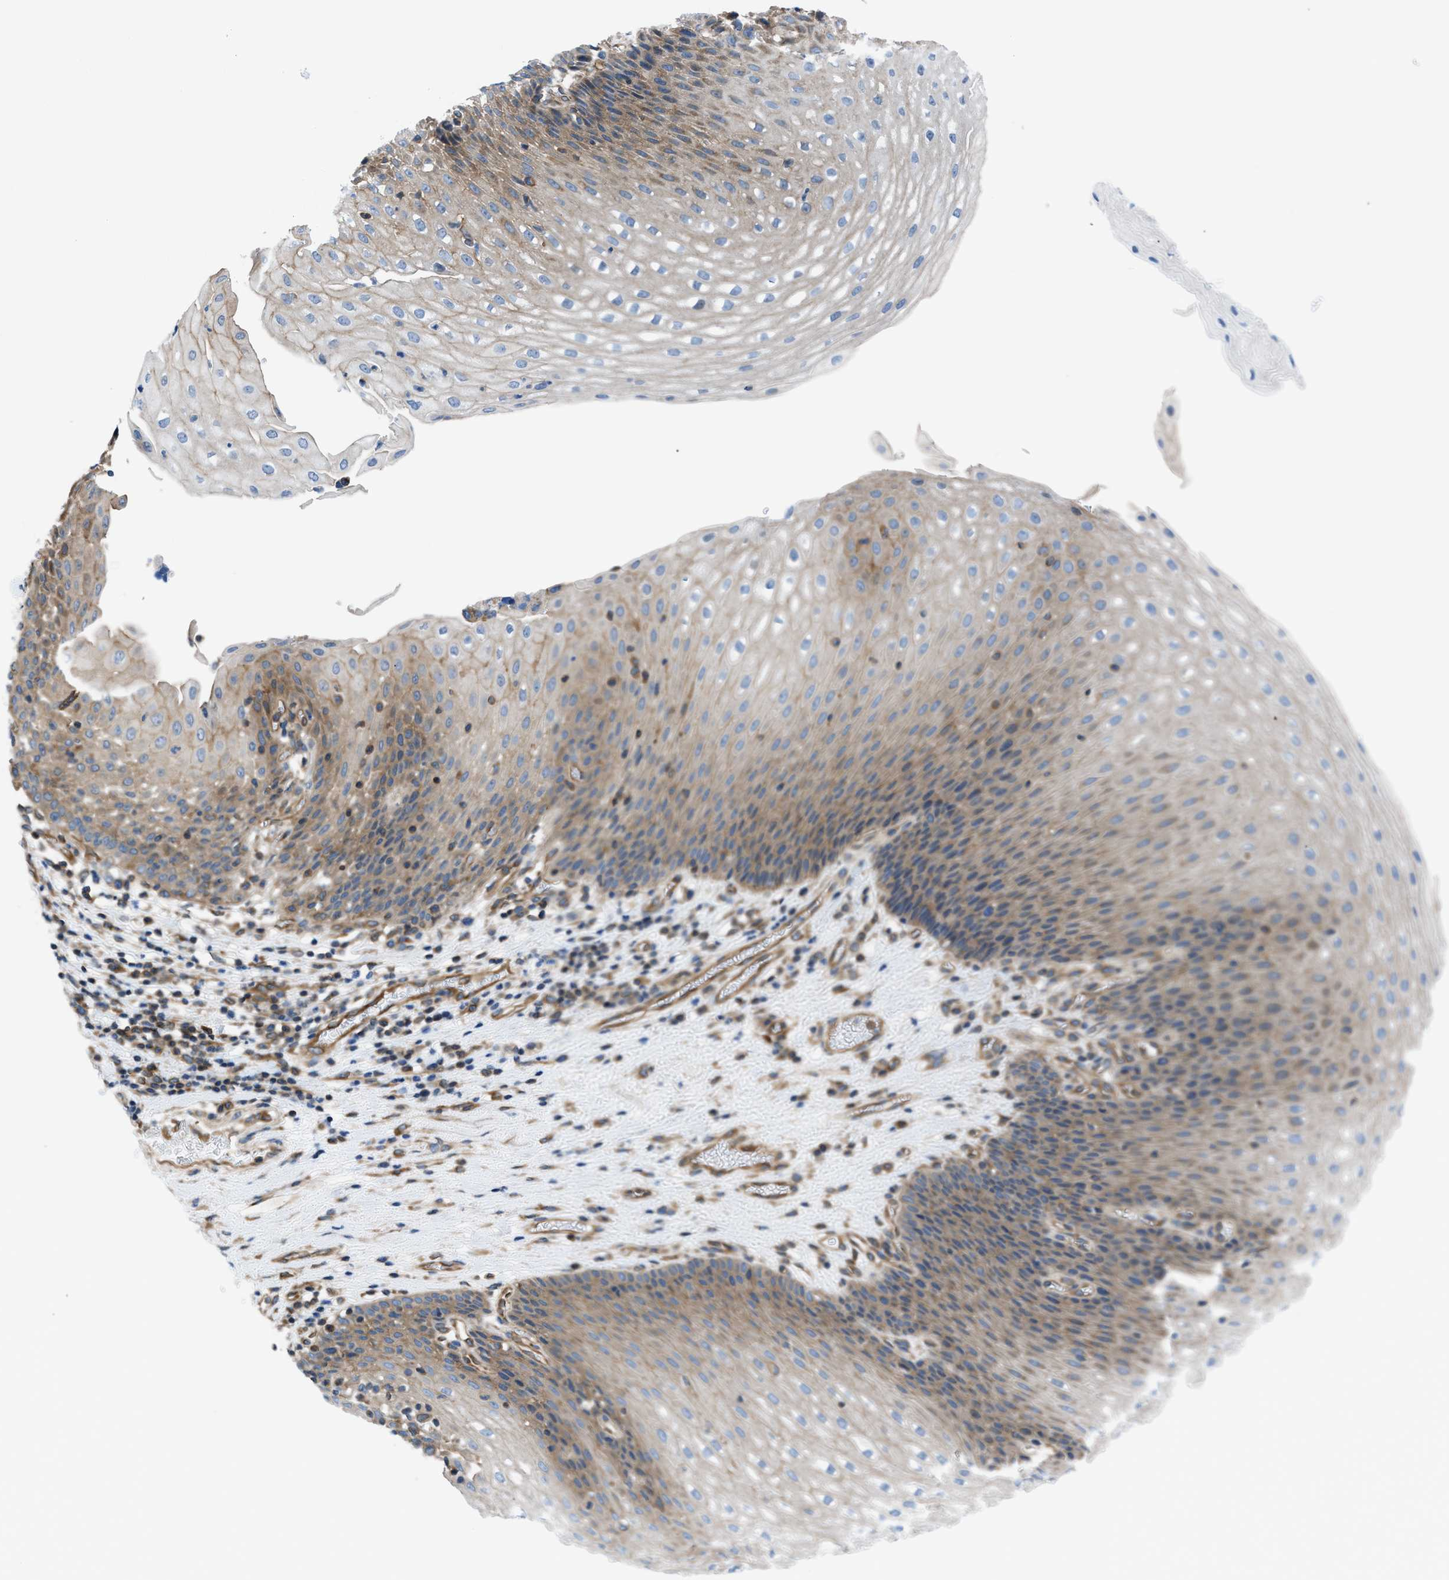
{"staining": {"intensity": "moderate", "quantity": "25%-75%", "location": "cytoplasmic/membranous"}, "tissue": "esophagus", "cell_type": "Squamous epithelial cells", "image_type": "normal", "snomed": [{"axis": "morphology", "description": "Normal tissue, NOS"}, {"axis": "topography", "description": "Esophagus"}], "caption": "An immunohistochemistry (IHC) micrograph of normal tissue is shown. Protein staining in brown highlights moderate cytoplasmic/membranous positivity in esophagus within squamous epithelial cells. (DAB IHC, brown staining for protein, blue staining for nuclei).", "gene": "DMAC1", "patient": {"sex": "male", "age": 48}}